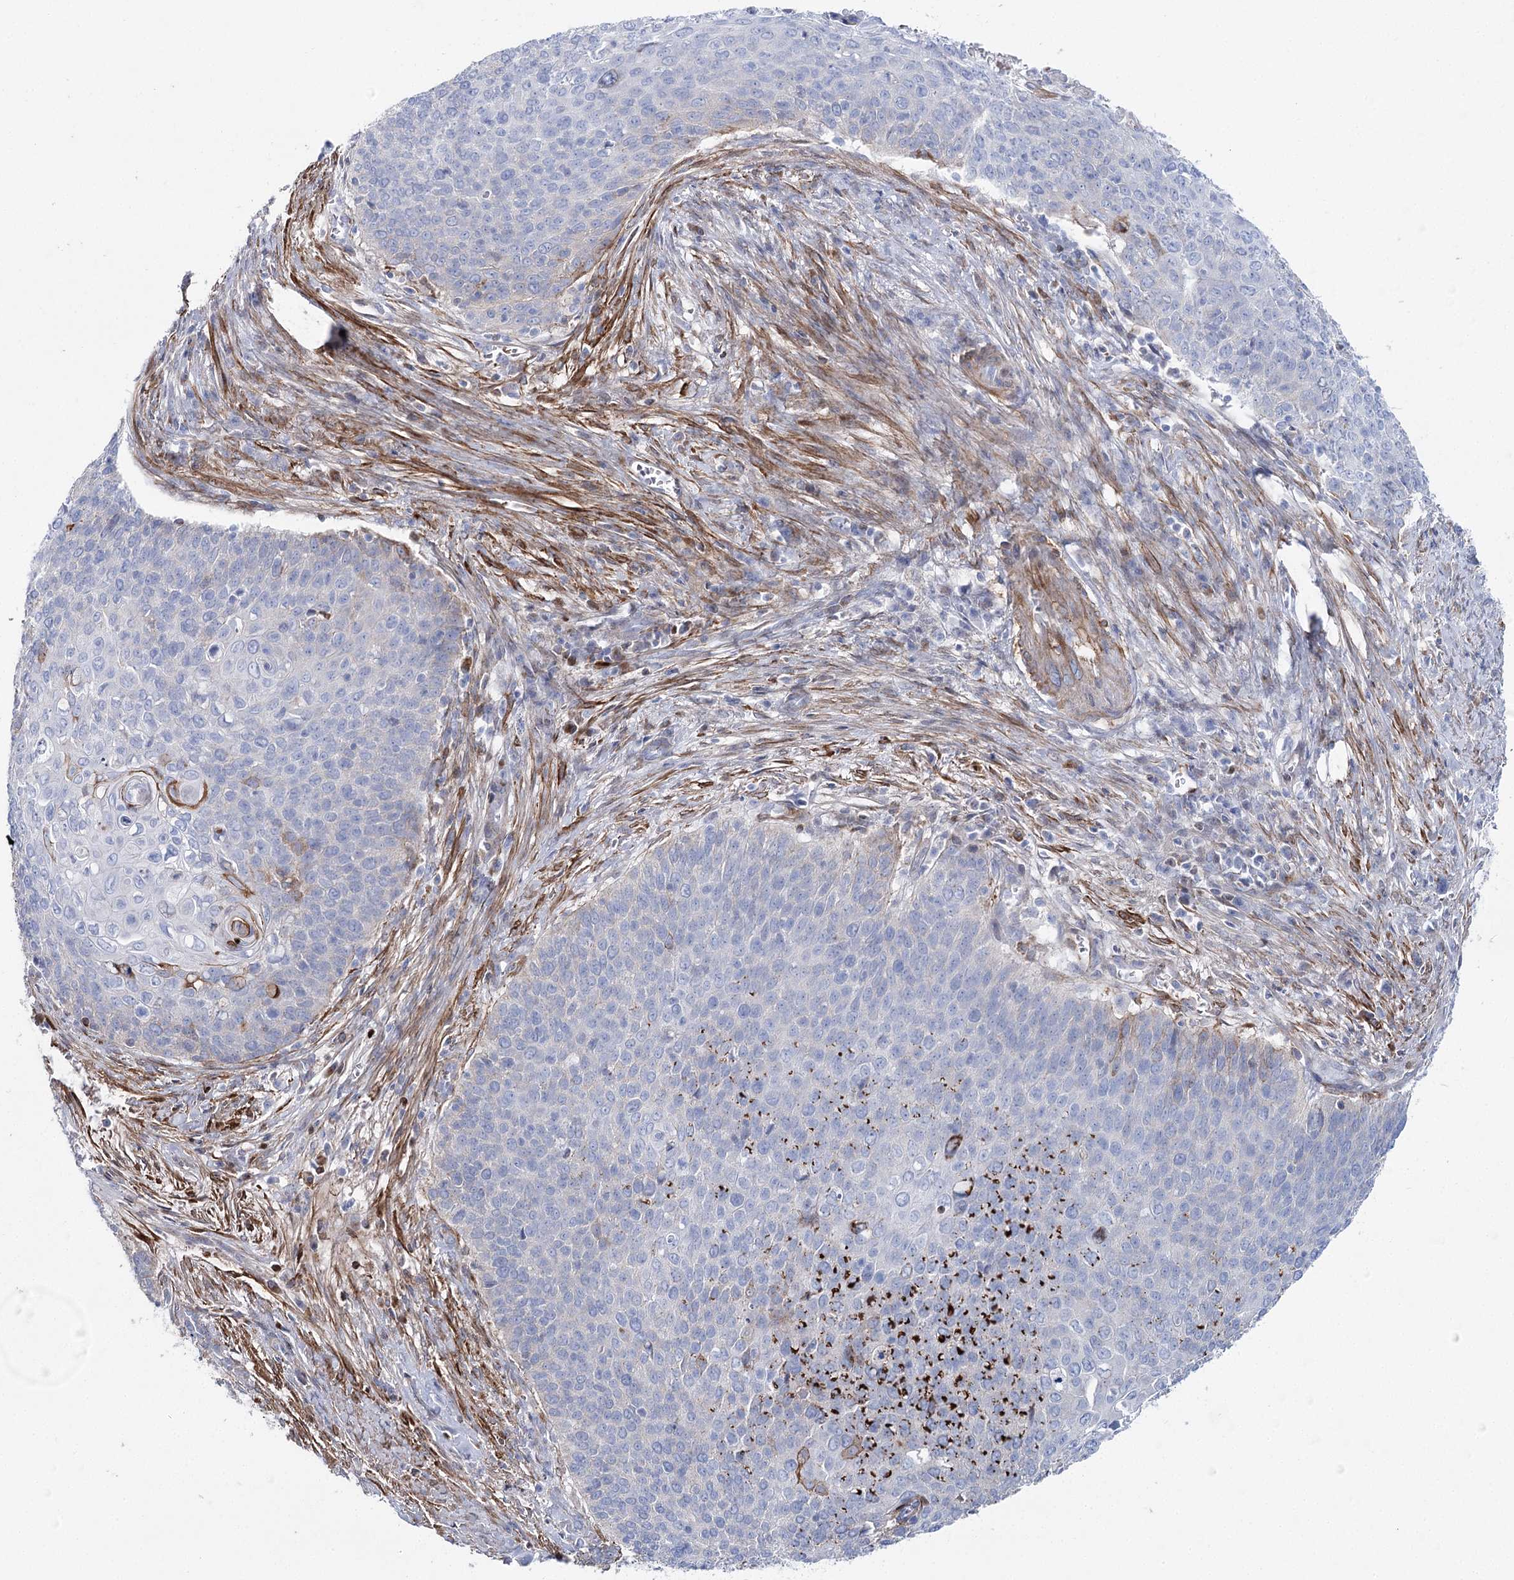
{"staining": {"intensity": "moderate", "quantity": "<25%", "location": "cytoplasmic/membranous"}, "tissue": "cervical cancer", "cell_type": "Tumor cells", "image_type": "cancer", "snomed": [{"axis": "morphology", "description": "Squamous cell carcinoma, NOS"}, {"axis": "topography", "description": "Cervix"}], "caption": "Cervical squamous cell carcinoma stained with a brown dye demonstrates moderate cytoplasmic/membranous positive positivity in approximately <25% of tumor cells.", "gene": "ANKRD23", "patient": {"sex": "female", "age": 39}}